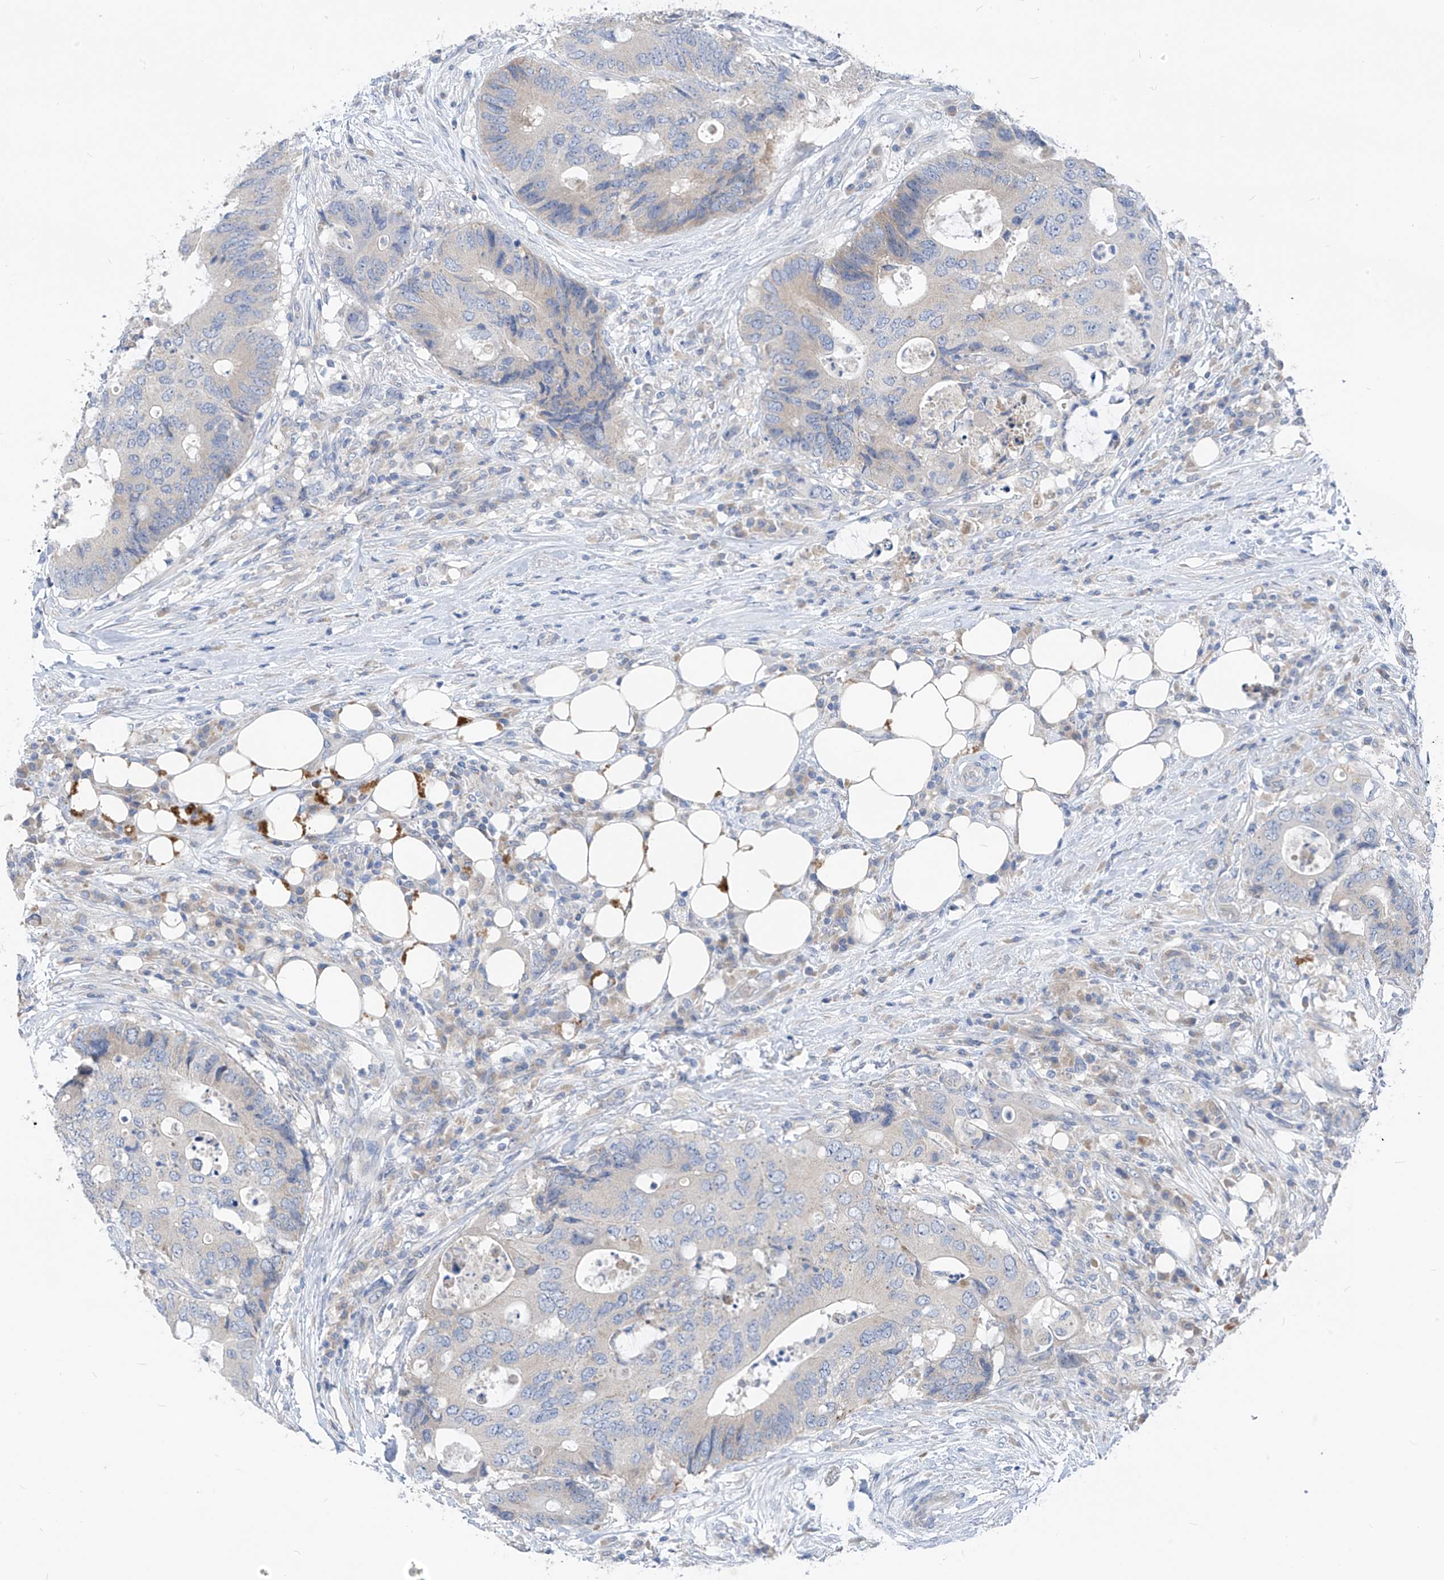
{"staining": {"intensity": "negative", "quantity": "none", "location": "none"}, "tissue": "colorectal cancer", "cell_type": "Tumor cells", "image_type": "cancer", "snomed": [{"axis": "morphology", "description": "Adenocarcinoma, NOS"}, {"axis": "topography", "description": "Colon"}], "caption": "Immunohistochemical staining of human colorectal cancer demonstrates no significant expression in tumor cells. Brightfield microscopy of immunohistochemistry stained with DAB (brown) and hematoxylin (blue), captured at high magnification.", "gene": "LDAH", "patient": {"sex": "male", "age": 71}}